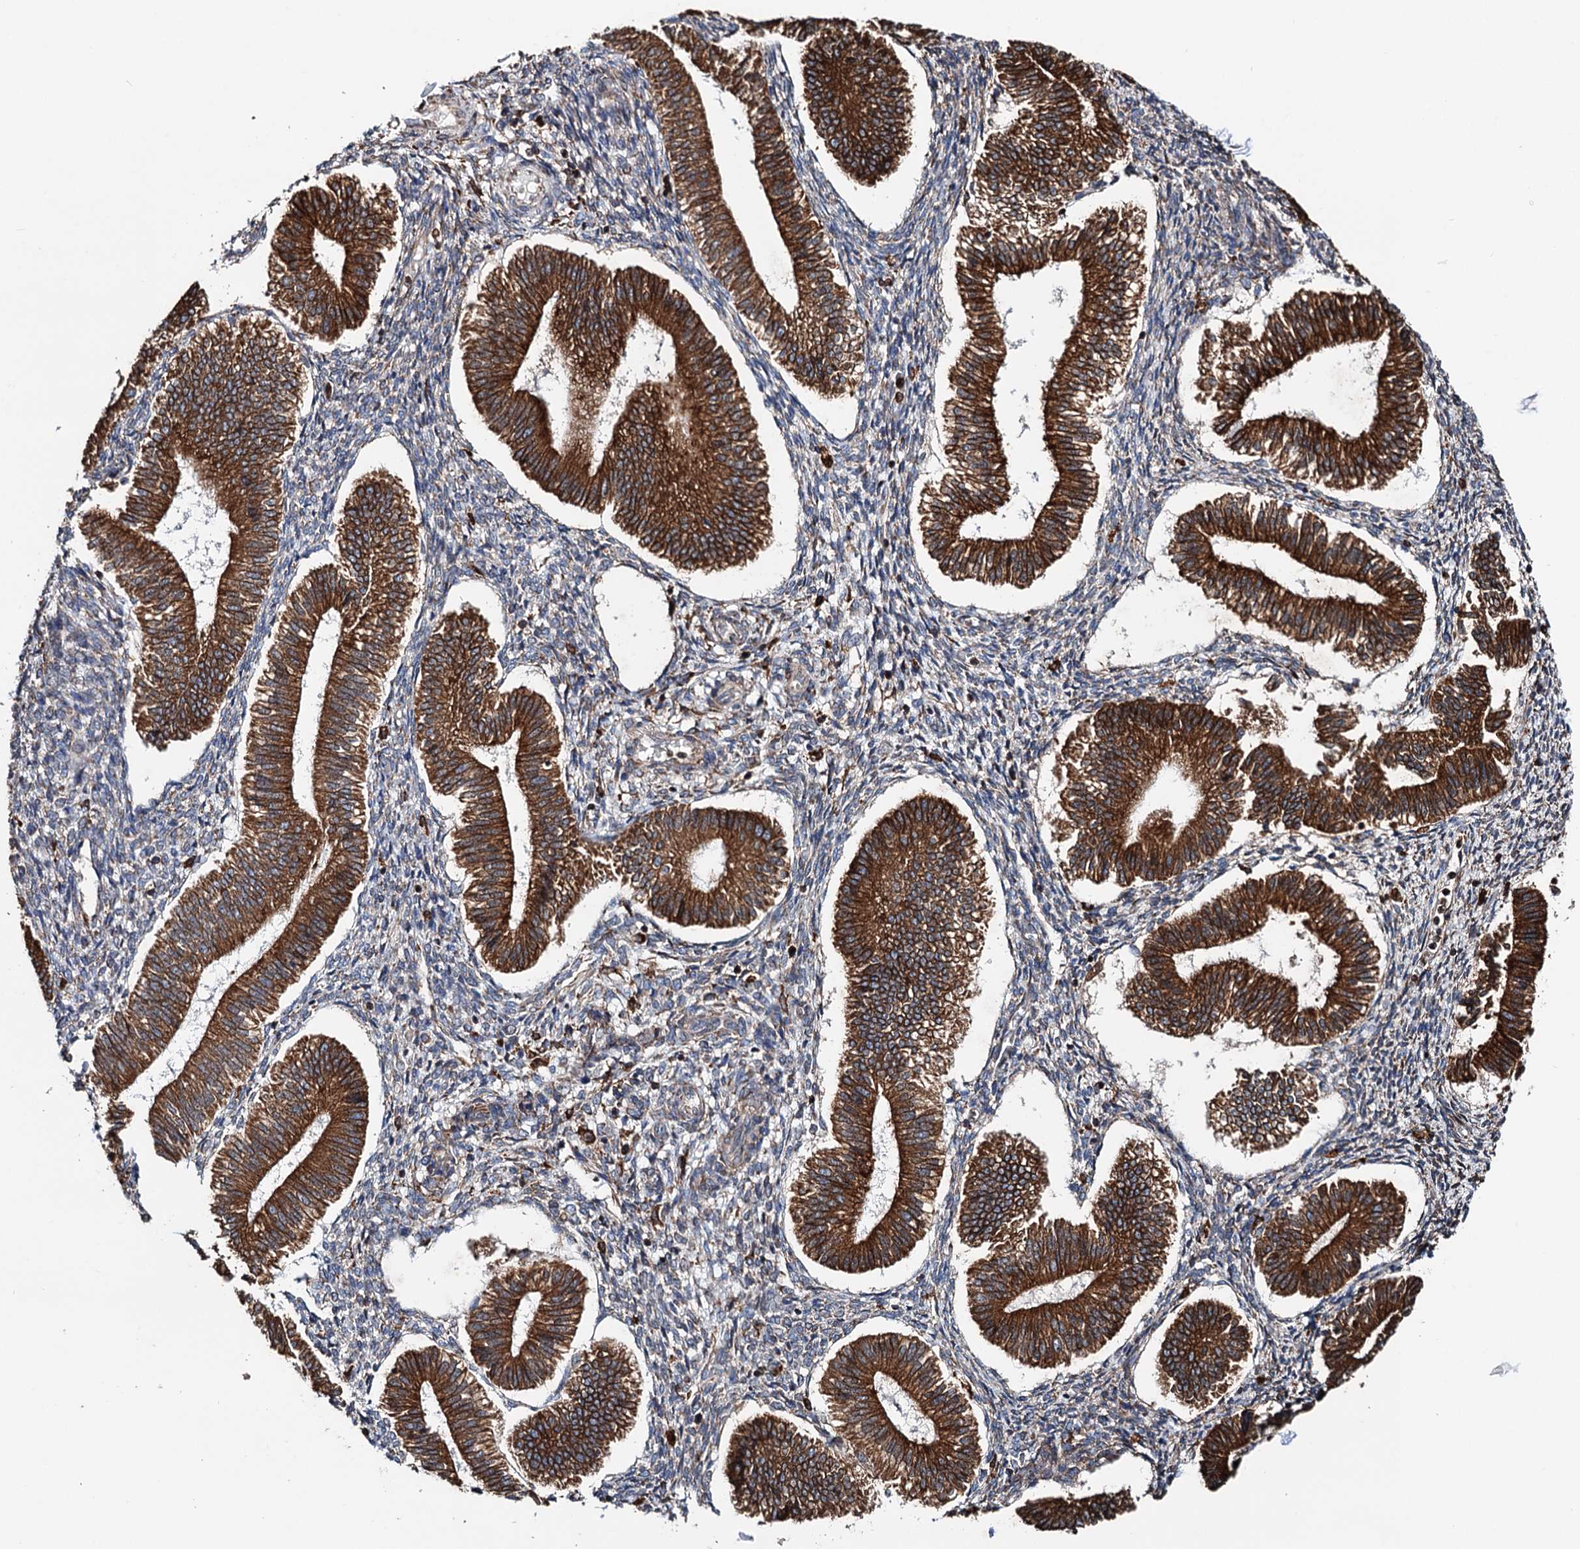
{"staining": {"intensity": "moderate", "quantity": "25%-75%", "location": "cytoplasmic/membranous"}, "tissue": "endometrium", "cell_type": "Cells in endometrial stroma", "image_type": "normal", "snomed": [{"axis": "morphology", "description": "Normal tissue, NOS"}, {"axis": "topography", "description": "Endometrium"}], "caption": "This is a histology image of immunohistochemistry staining of unremarkable endometrium, which shows moderate expression in the cytoplasmic/membranous of cells in endometrial stroma.", "gene": "ERP29", "patient": {"sex": "female", "age": 25}}